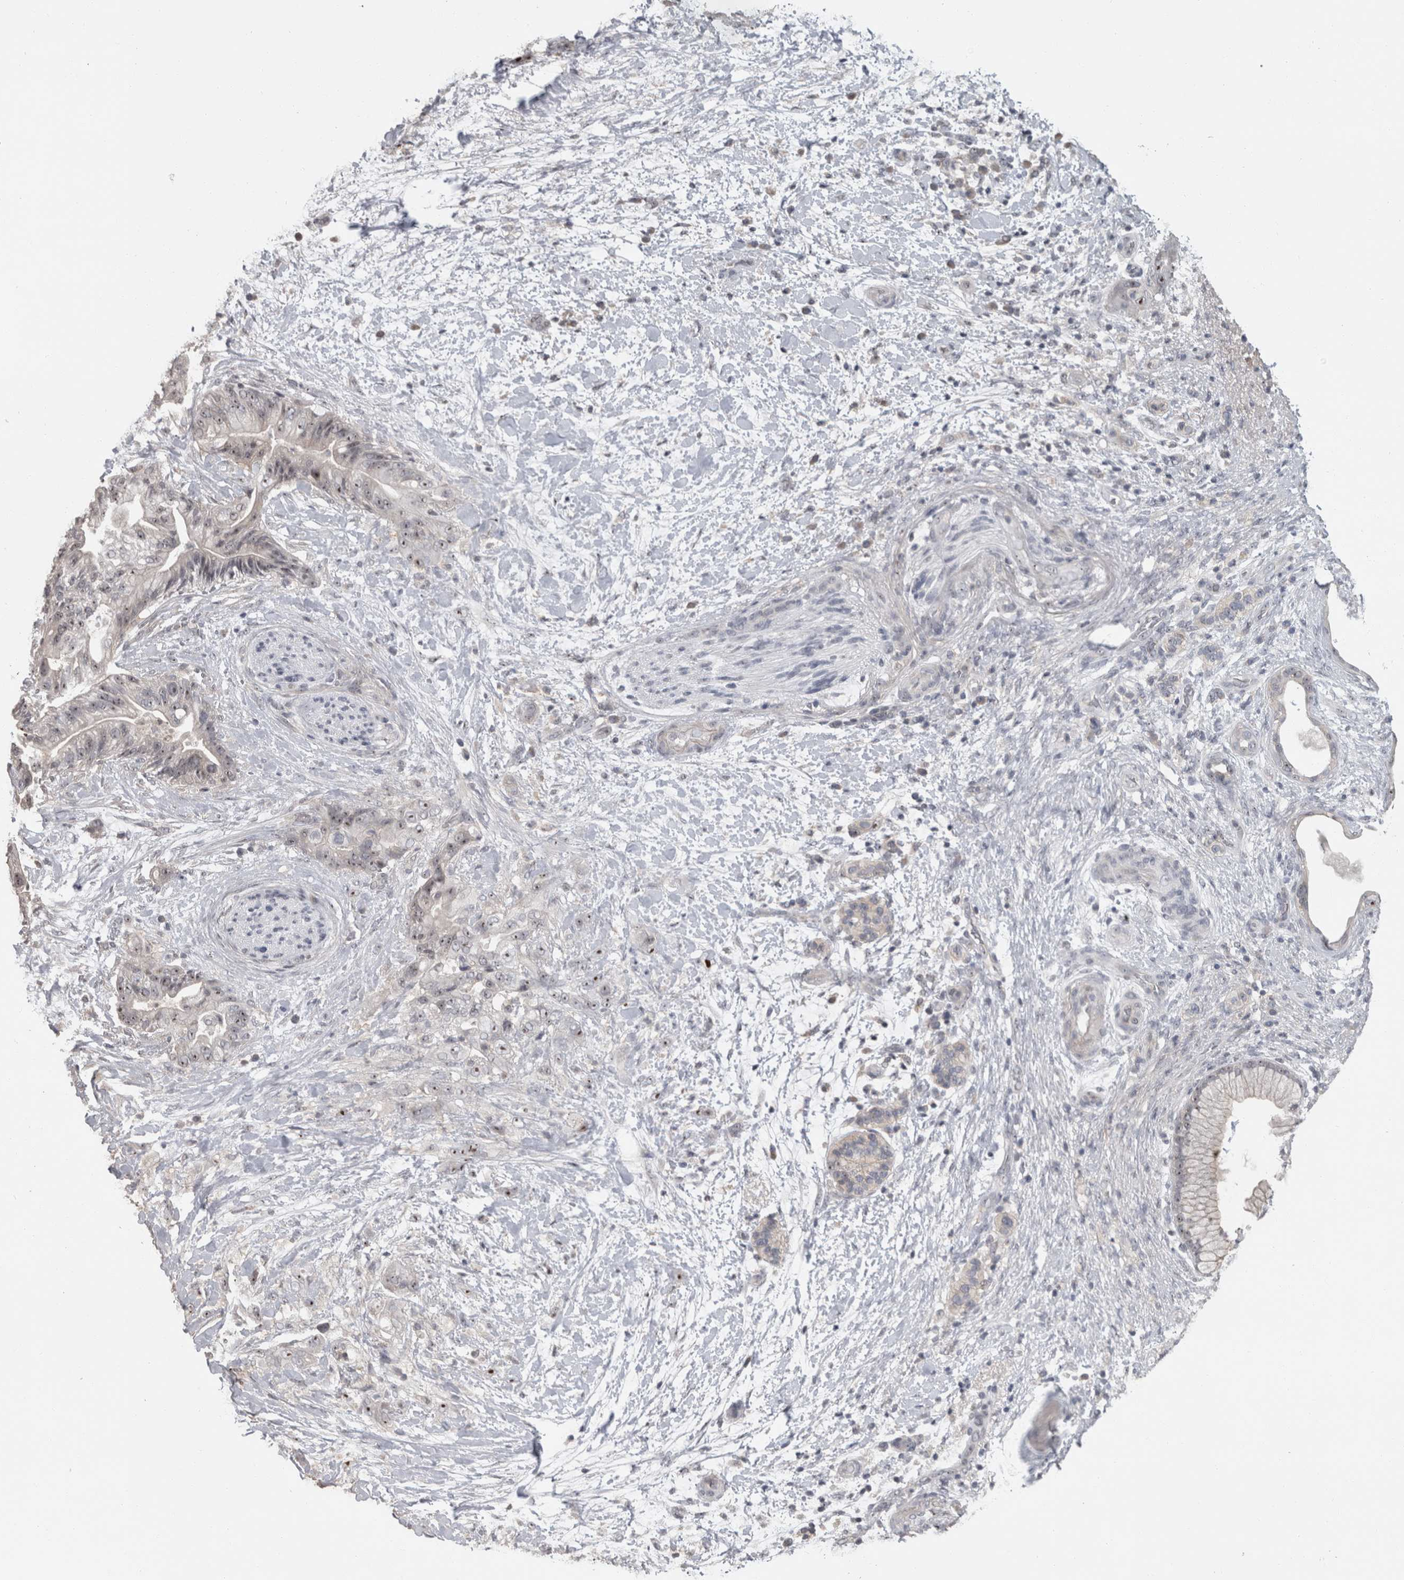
{"staining": {"intensity": "moderate", "quantity": ">75%", "location": "nuclear"}, "tissue": "pancreatic cancer", "cell_type": "Tumor cells", "image_type": "cancer", "snomed": [{"axis": "morphology", "description": "Adenocarcinoma, NOS"}, {"axis": "topography", "description": "Pancreas"}], "caption": "Pancreatic cancer (adenocarcinoma) stained for a protein (brown) reveals moderate nuclear positive positivity in approximately >75% of tumor cells.", "gene": "RBM28", "patient": {"sex": "male", "age": 59}}